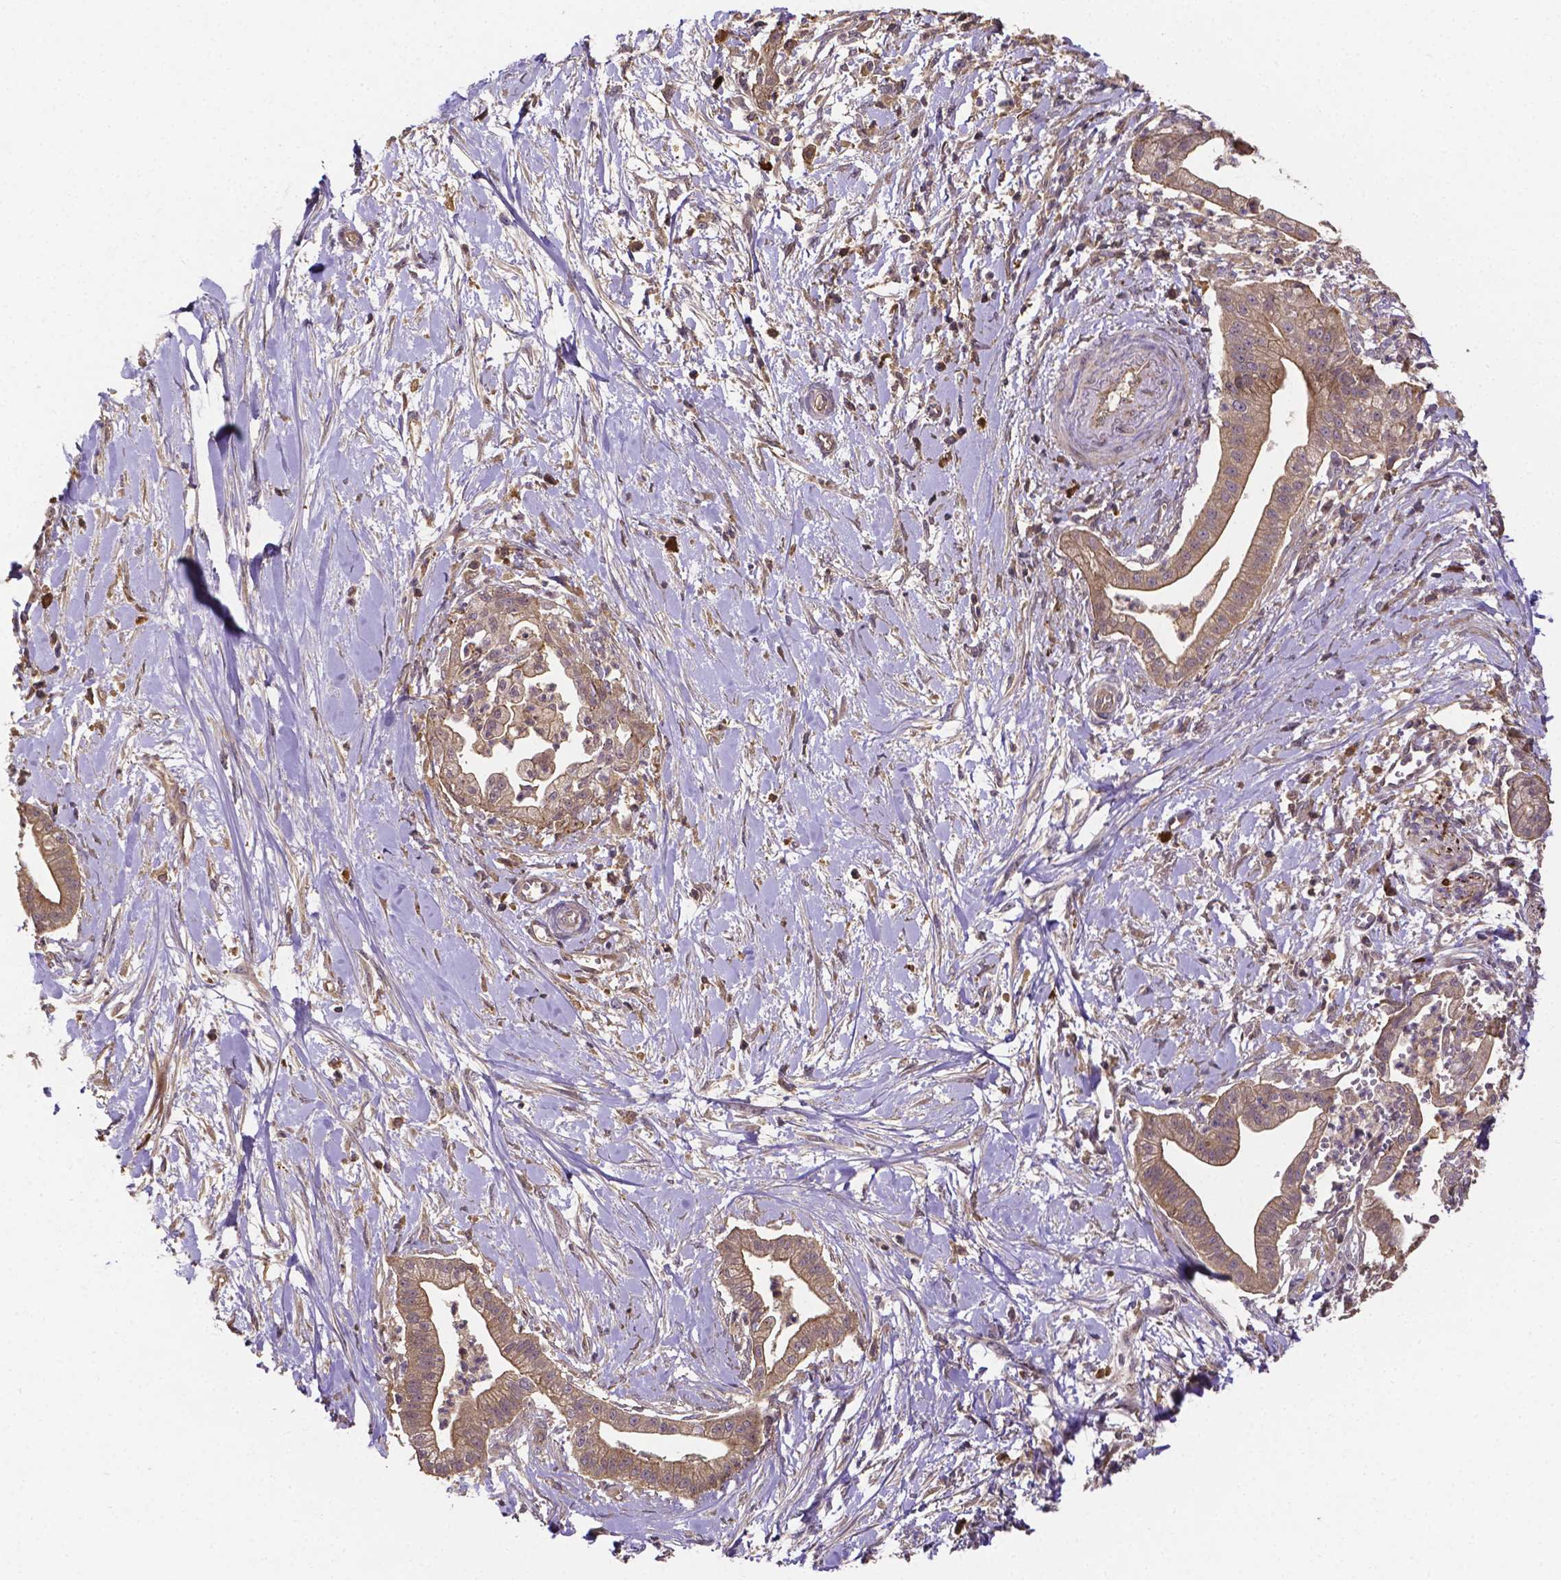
{"staining": {"intensity": "weak", "quantity": ">75%", "location": "cytoplasmic/membranous"}, "tissue": "pancreatic cancer", "cell_type": "Tumor cells", "image_type": "cancer", "snomed": [{"axis": "morphology", "description": "Normal tissue, NOS"}, {"axis": "morphology", "description": "Adenocarcinoma, NOS"}, {"axis": "topography", "description": "Lymph node"}, {"axis": "topography", "description": "Pancreas"}], "caption": "Pancreatic adenocarcinoma was stained to show a protein in brown. There is low levels of weak cytoplasmic/membranous staining in approximately >75% of tumor cells.", "gene": "RNF123", "patient": {"sex": "female", "age": 58}}